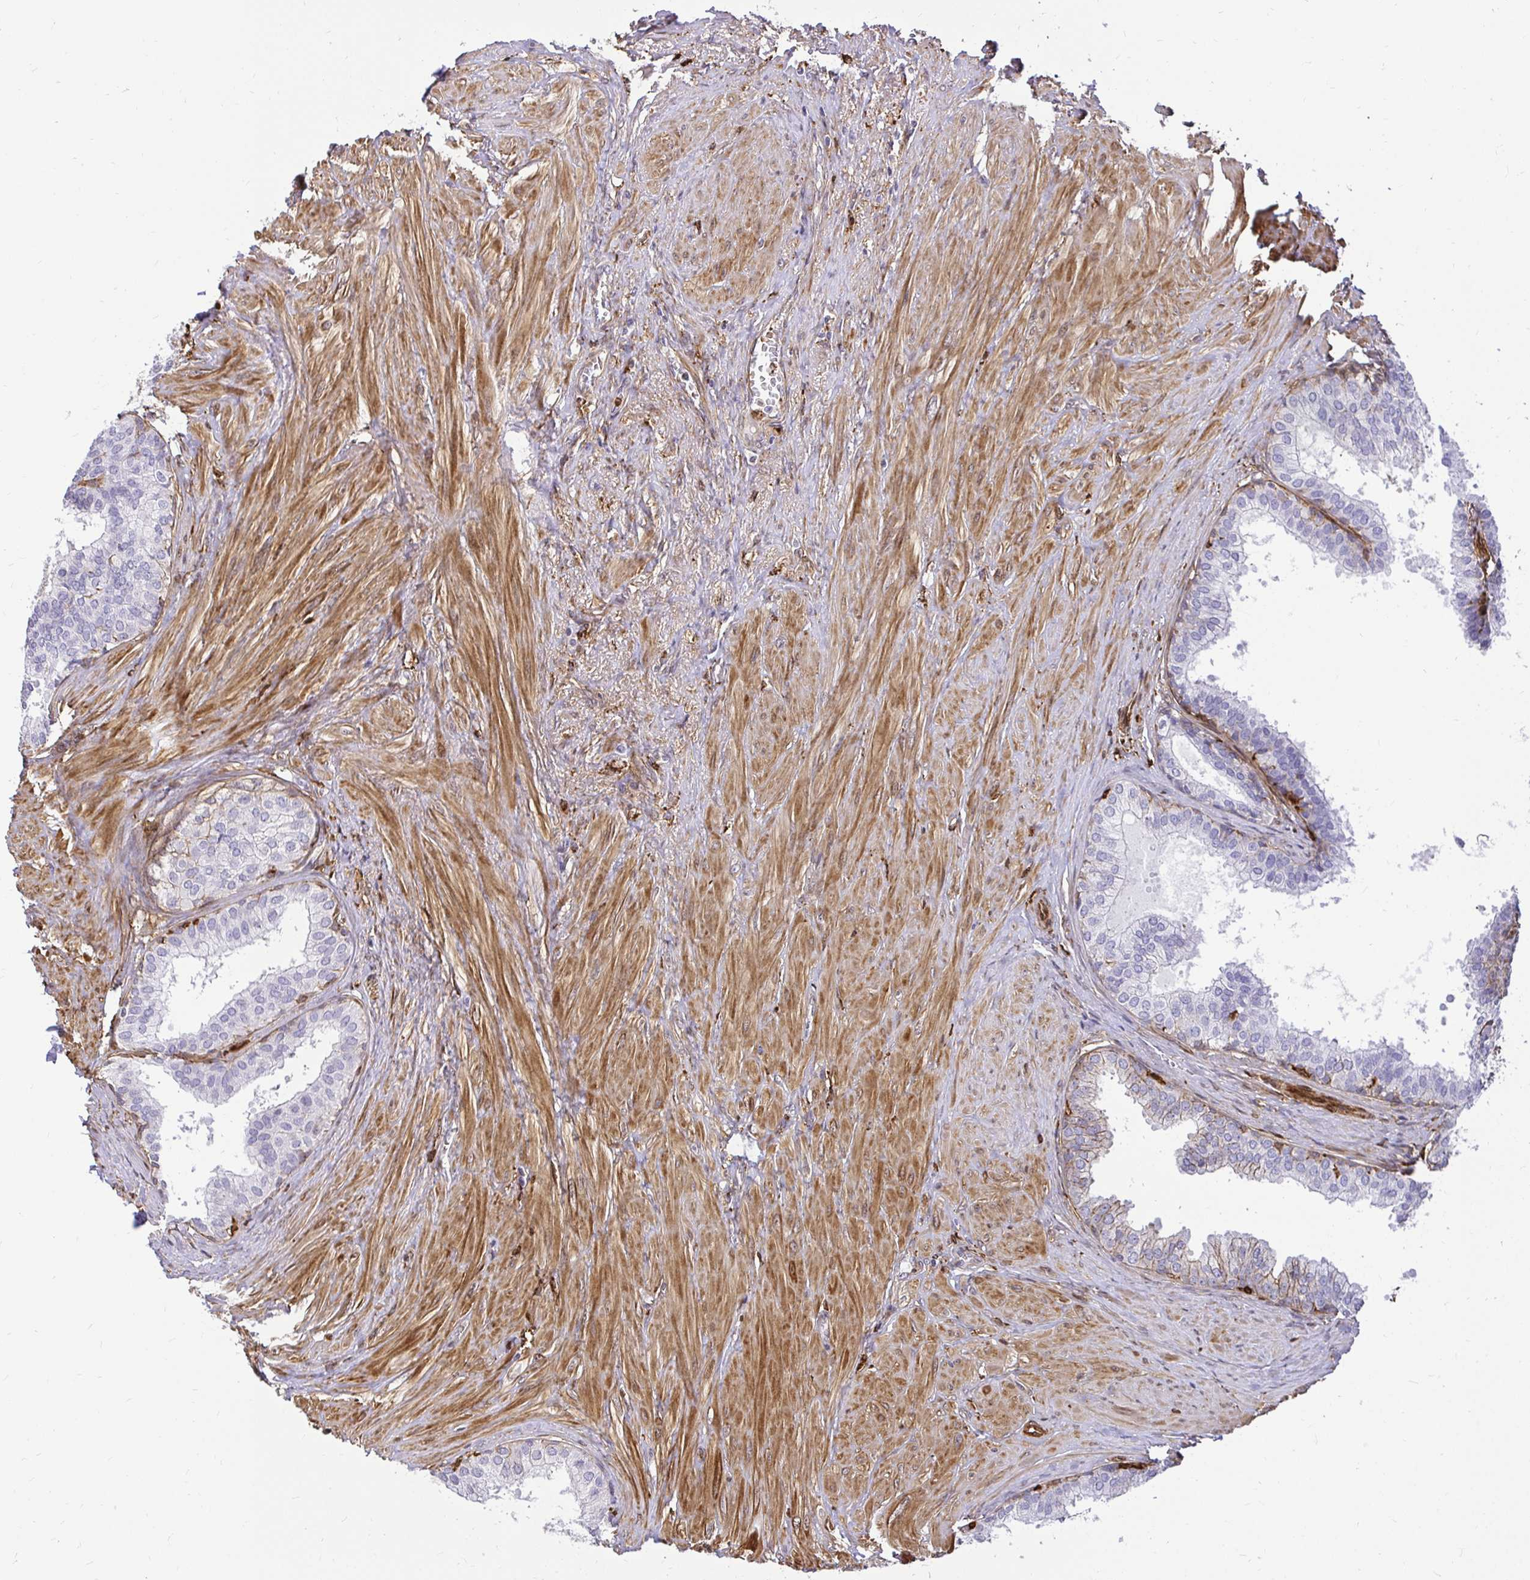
{"staining": {"intensity": "moderate", "quantity": "25%-75%", "location": "cytoplasmic/membranous"}, "tissue": "prostate", "cell_type": "Glandular cells", "image_type": "normal", "snomed": [{"axis": "morphology", "description": "Normal tissue, NOS"}, {"axis": "topography", "description": "Prostate"}, {"axis": "topography", "description": "Peripheral nerve tissue"}], "caption": "Immunohistochemistry photomicrograph of unremarkable human prostate stained for a protein (brown), which reveals medium levels of moderate cytoplasmic/membranous expression in approximately 25%-75% of glandular cells.", "gene": "GSN", "patient": {"sex": "male", "age": 55}}